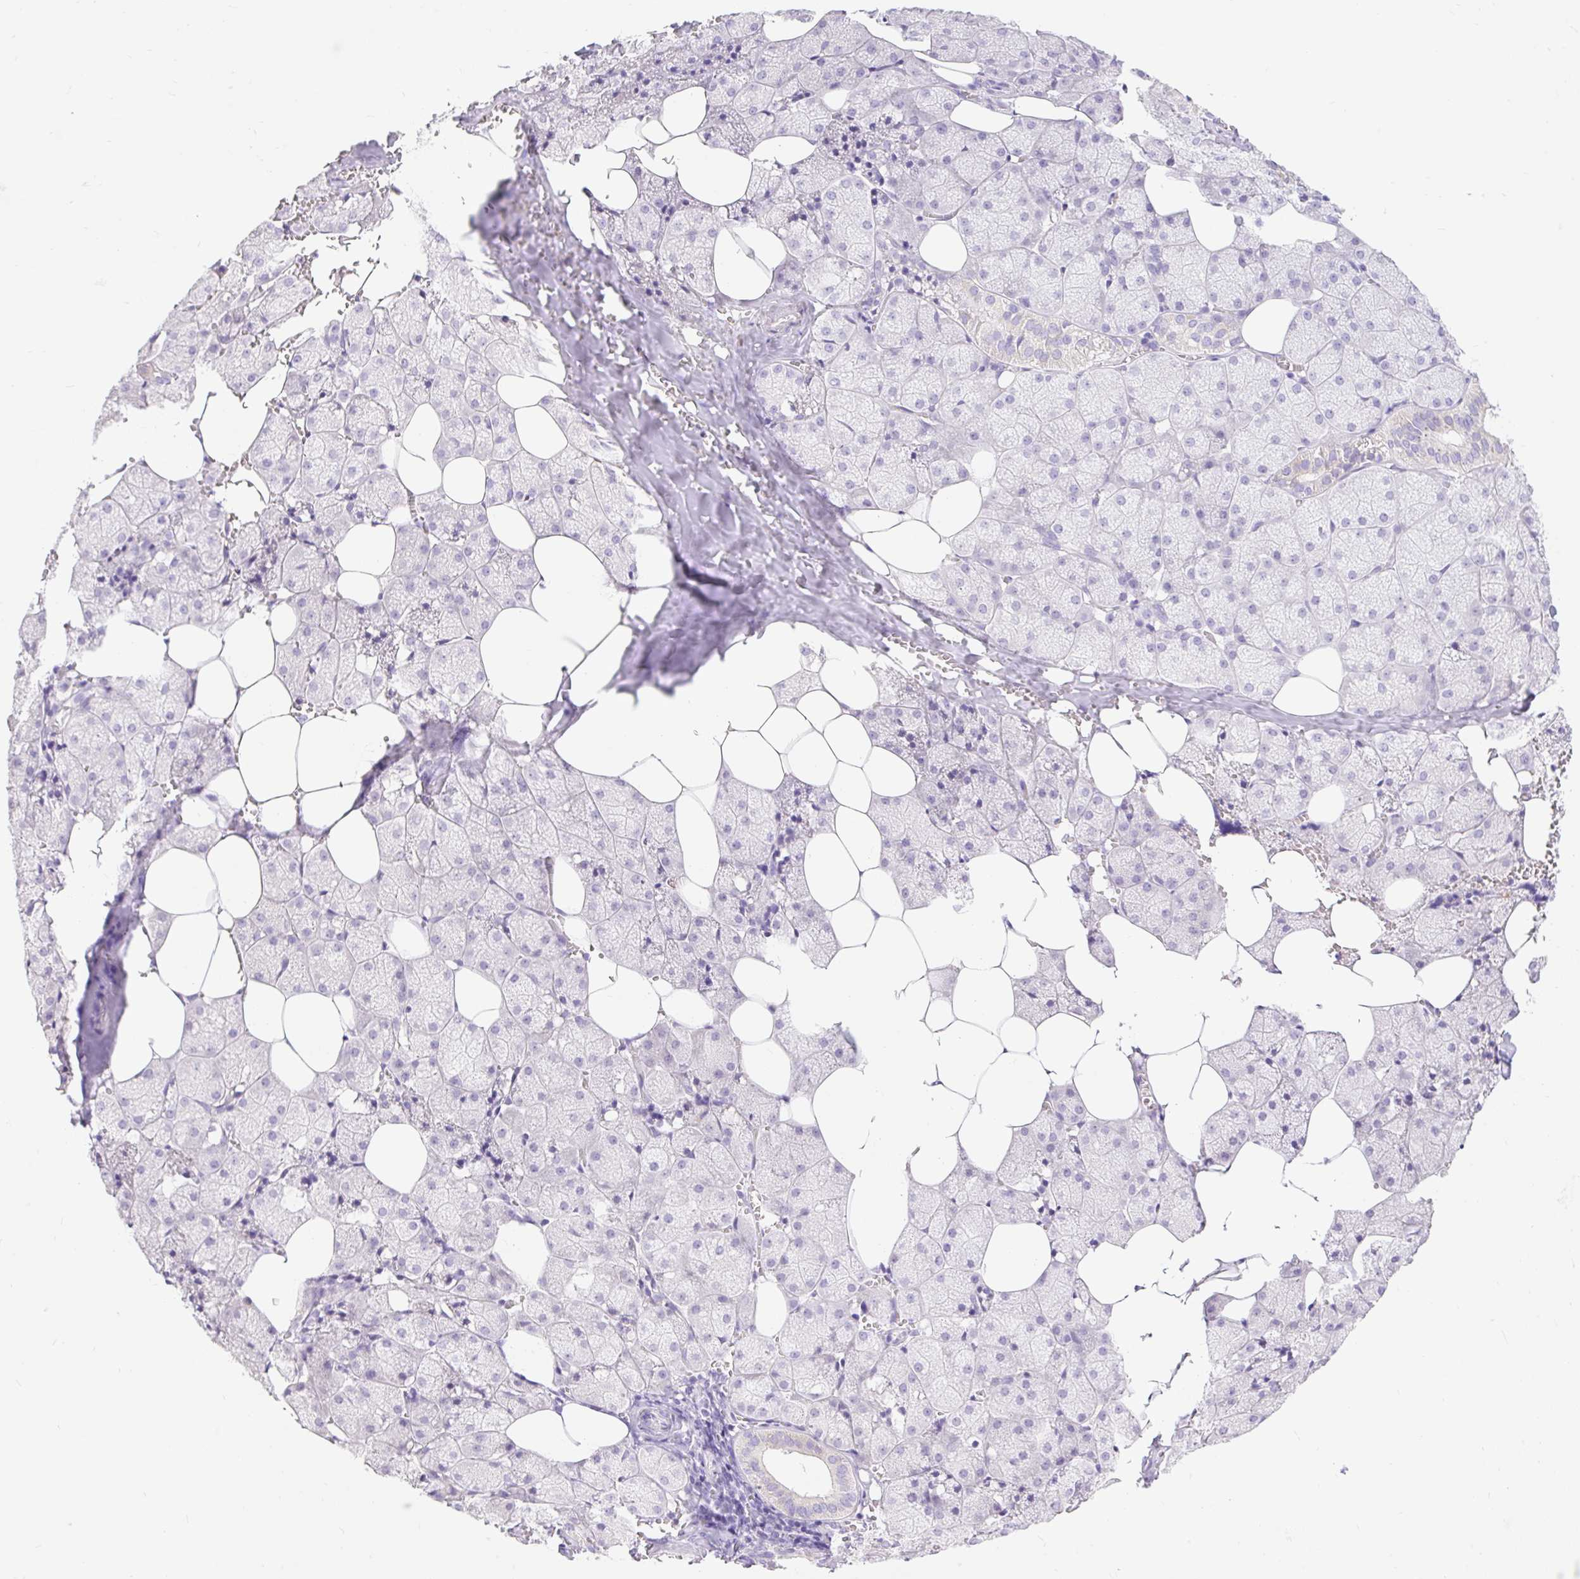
{"staining": {"intensity": "weak", "quantity": "<25%", "location": "cytoplasmic/membranous"}, "tissue": "salivary gland", "cell_type": "Glandular cells", "image_type": "normal", "snomed": [{"axis": "morphology", "description": "Normal tissue, NOS"}, {"axis": "topography", "description": "Salivary gland"}, {"axis": "topography", "description": "Peripheral nerve tissue"}], "caption": "High power microscopy image of an immunohistochemistry histopathology image of normal salivary gland, revealing no significant expression in glandular cells. (DAB (3,3'-diaminobenzidine) IHC, high magnification).", "gene": "SLC25A40", "patient": {"sex": "male", "age": 38}}